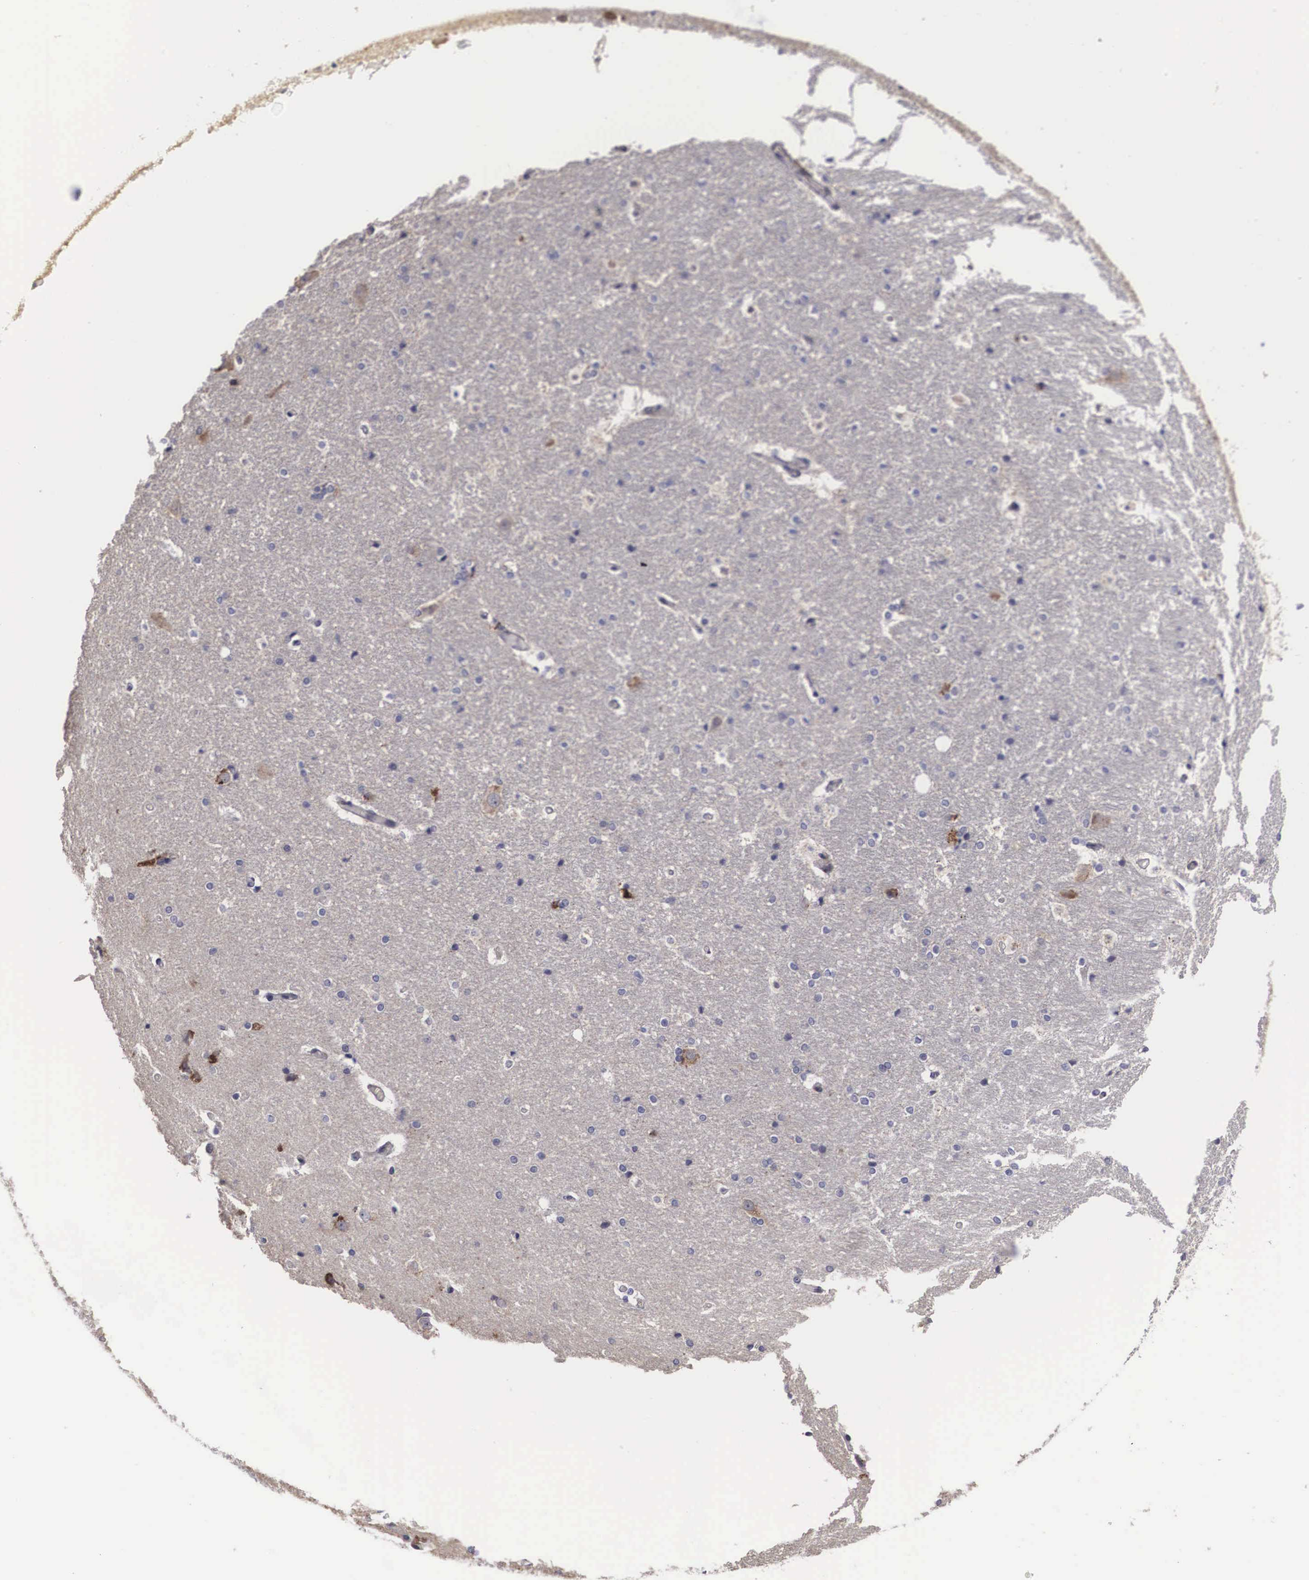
{"staining": {"intensity": "negative", "quantity": "none", "location": "none"}, "tissue": "hippocampus", "cell_type": "Glial cells", "image_type": "normal", "snomed": [{"axis": "morphology", "description": "Normal tissue, NOS"}, {"axis": "topography", "description": "Hippocampus"}], "caption": "This is an immunohistochemistry image of benign human hippocampus. There is no expression in glial cells.", "gene": "CRELD2", "patient": {"sex": "female", "age": 19}}